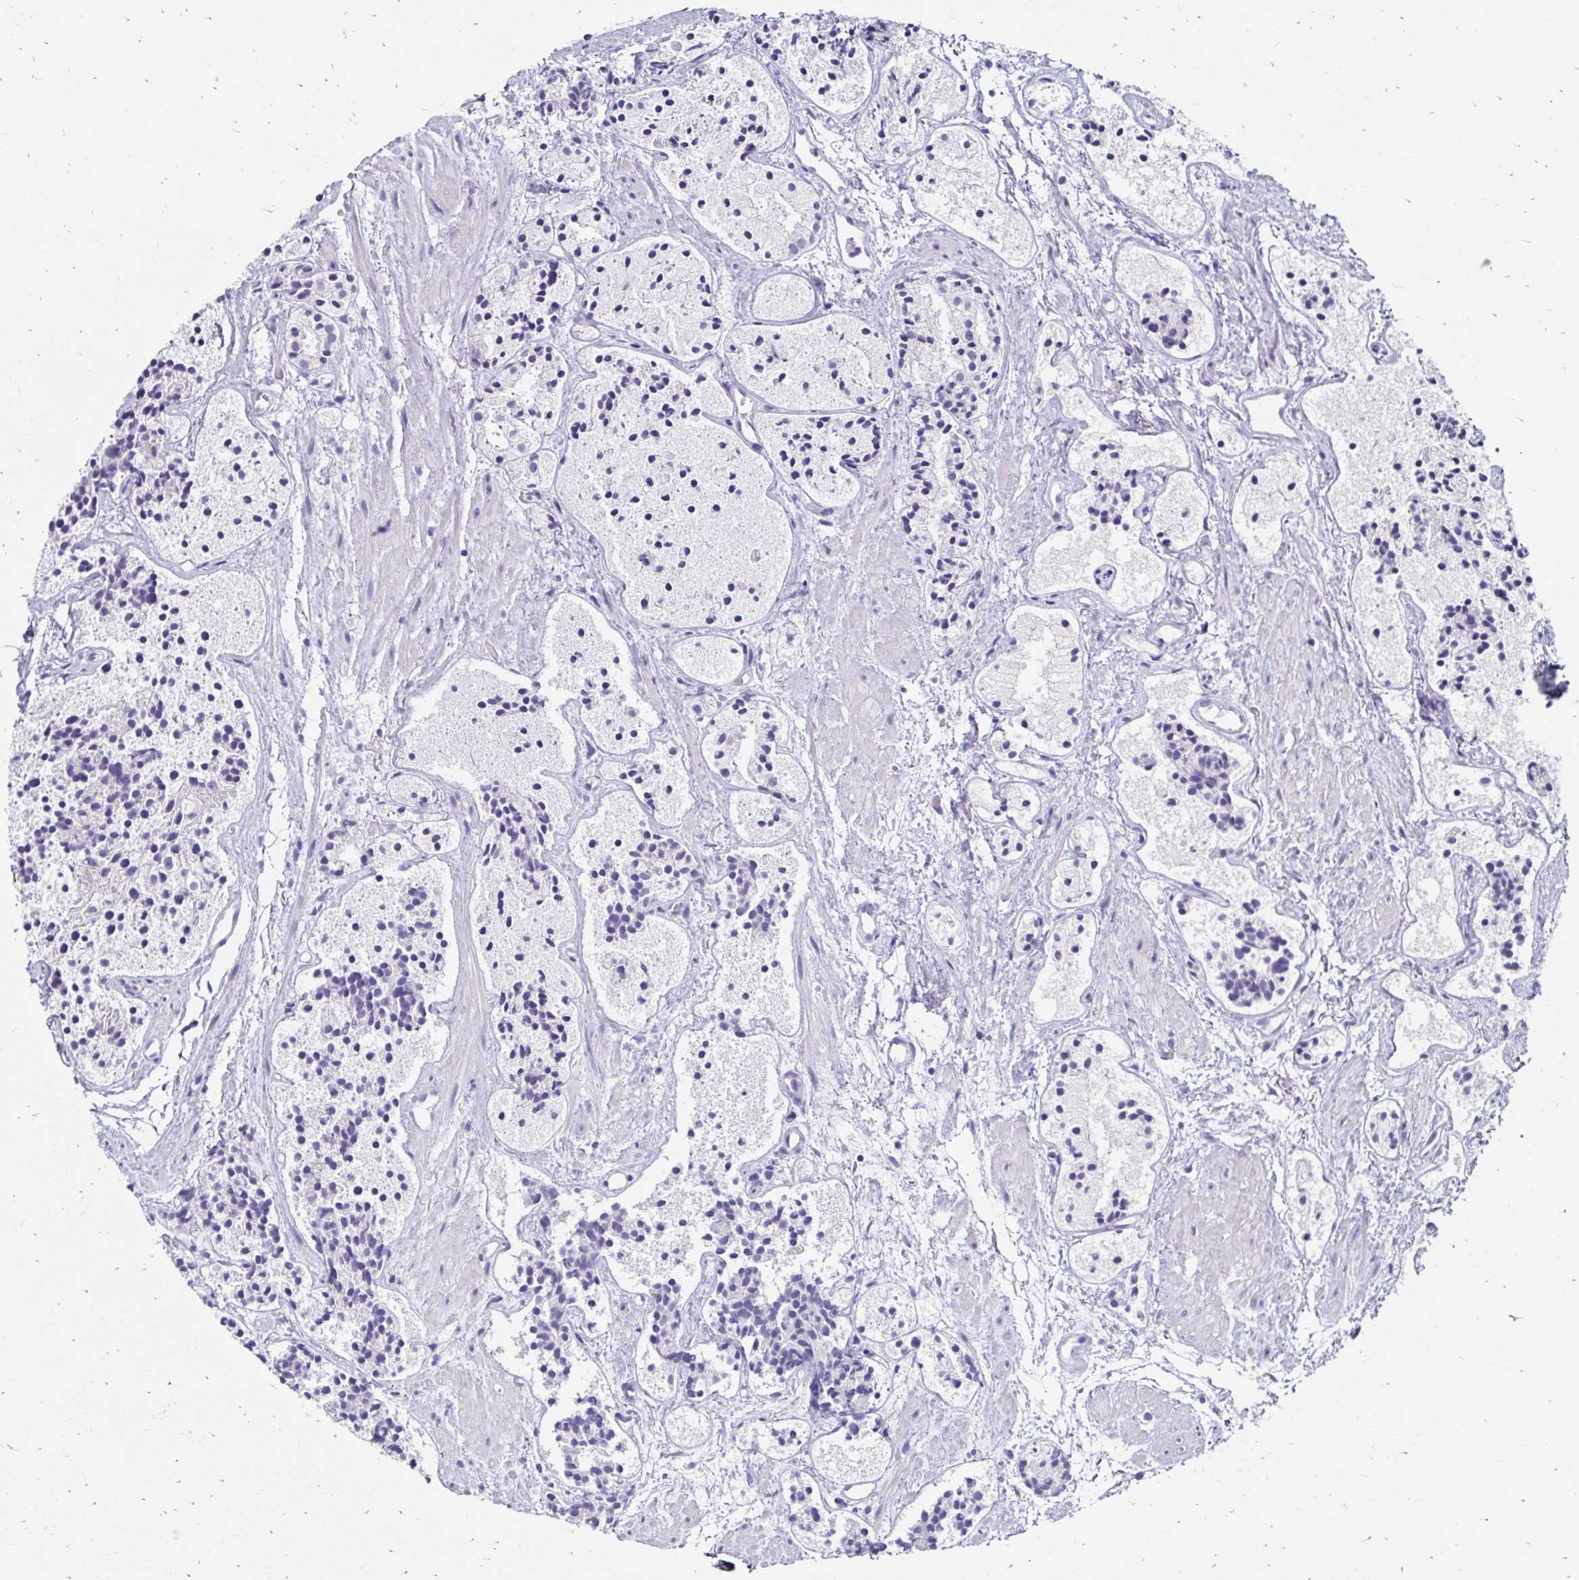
{"staining": {"intensity": "negative", "quantity": "none", "location": "none"}, "tissue": "prostate cancer", "cell_type": "Tumor cells", "image_type": "cancer", "snomed": [{"axis": "morphology", "description": "Adenocarcinoma, High grade"}, {"axis": "topography", "description": "Prostate"}], "caption": "This is a micrograph of IHC staining of prostate high-grade adenocarcinoma, which shows no expression in tumor cells.", "gene": "SCG3", "patient": {"sex": "male", "age": 85}}